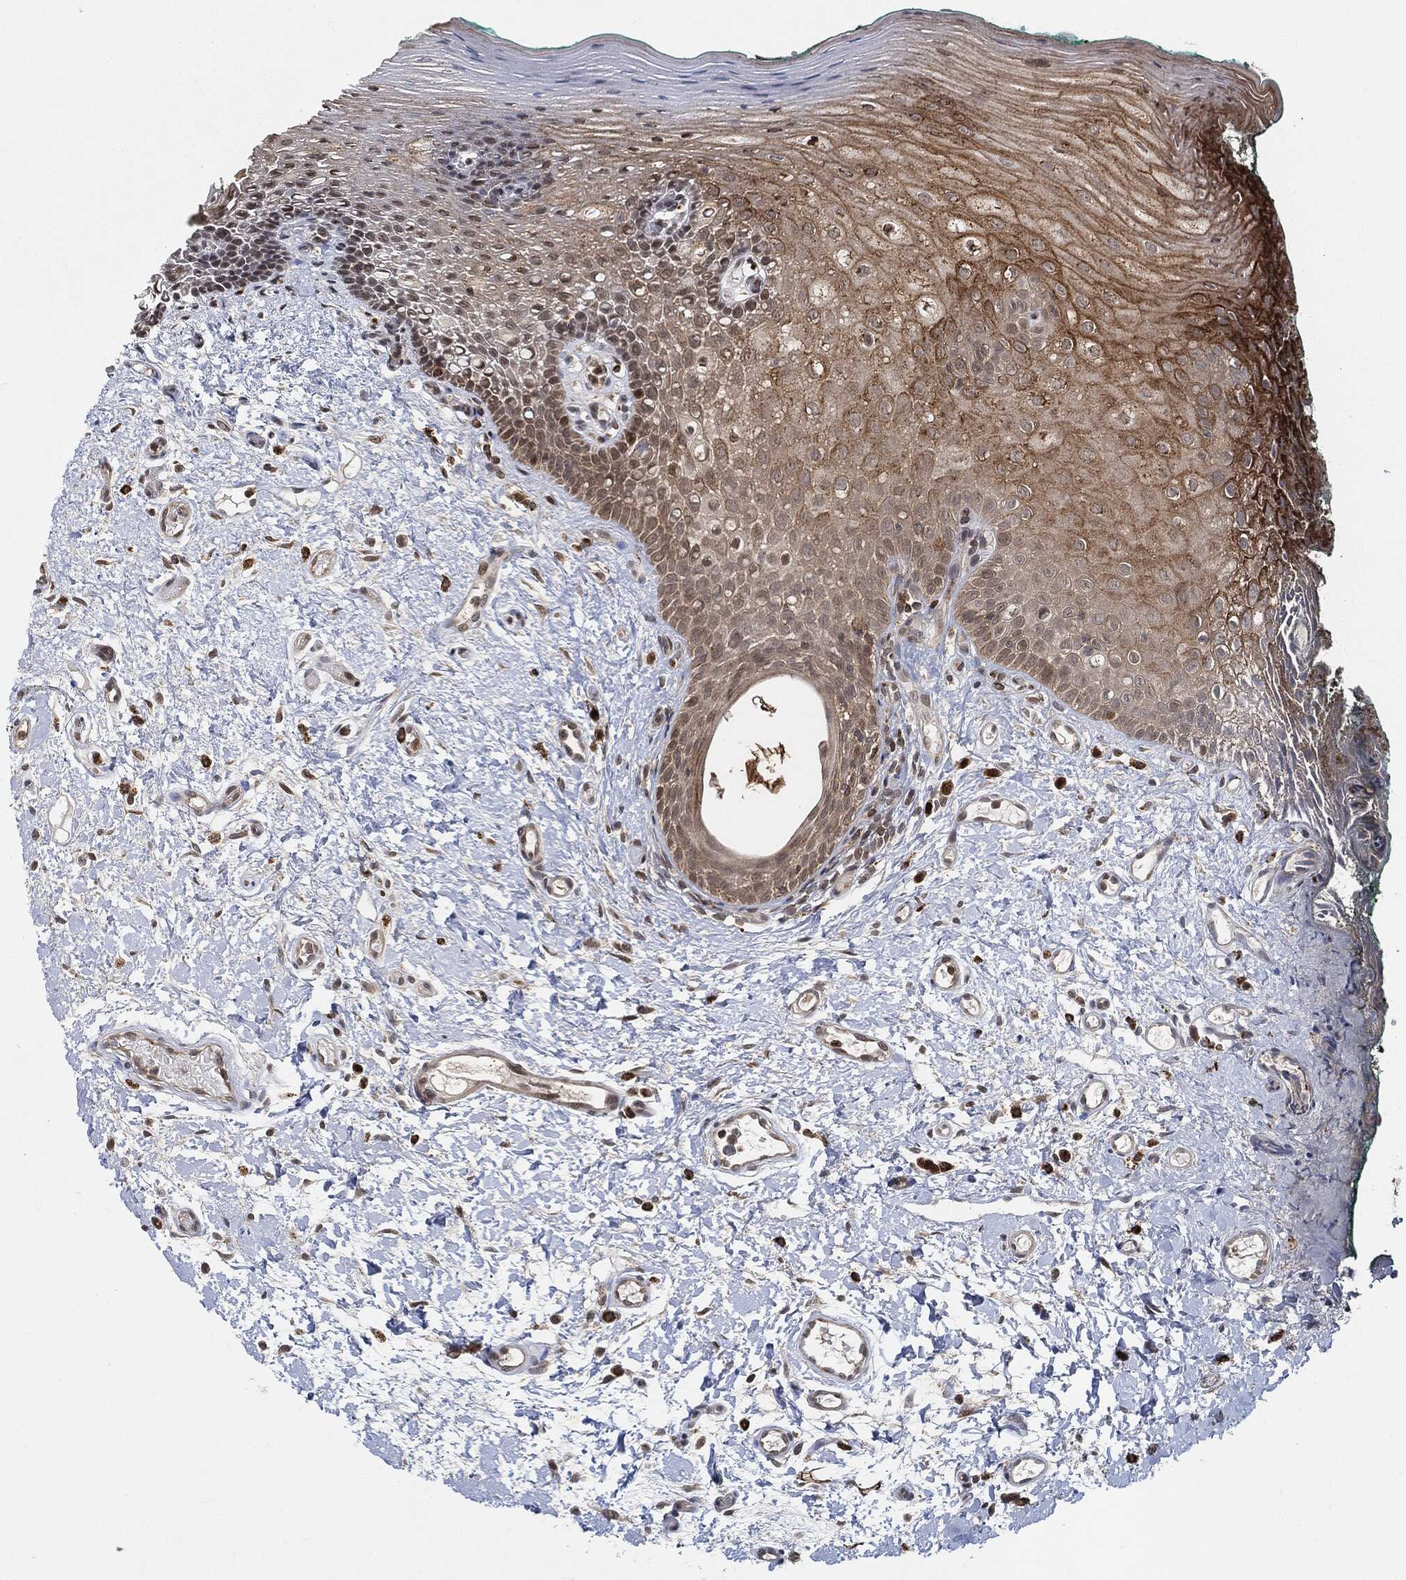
{"staining": {"intensity": "moderate", "quantity": "25%-75%", "location": "cytoplasmic/membranous"}, "tissue": "oral mucosa", "cell_type": "Squamous epithelial cells", "image_type": "normal", "snomed": [{"axis": "morphology", "description": "Normal tissue, NOS"}, {"axis": "topography", "description": "Oral tissue"}], "caption": "A photomicrograph of oral mucosa stained for a protein demonstrates moderate cytoplasmic/membranous brown staining in squamous epithelial cells.", "gene": "CUTA", "patient": {"sex": "female", "age": 83}}